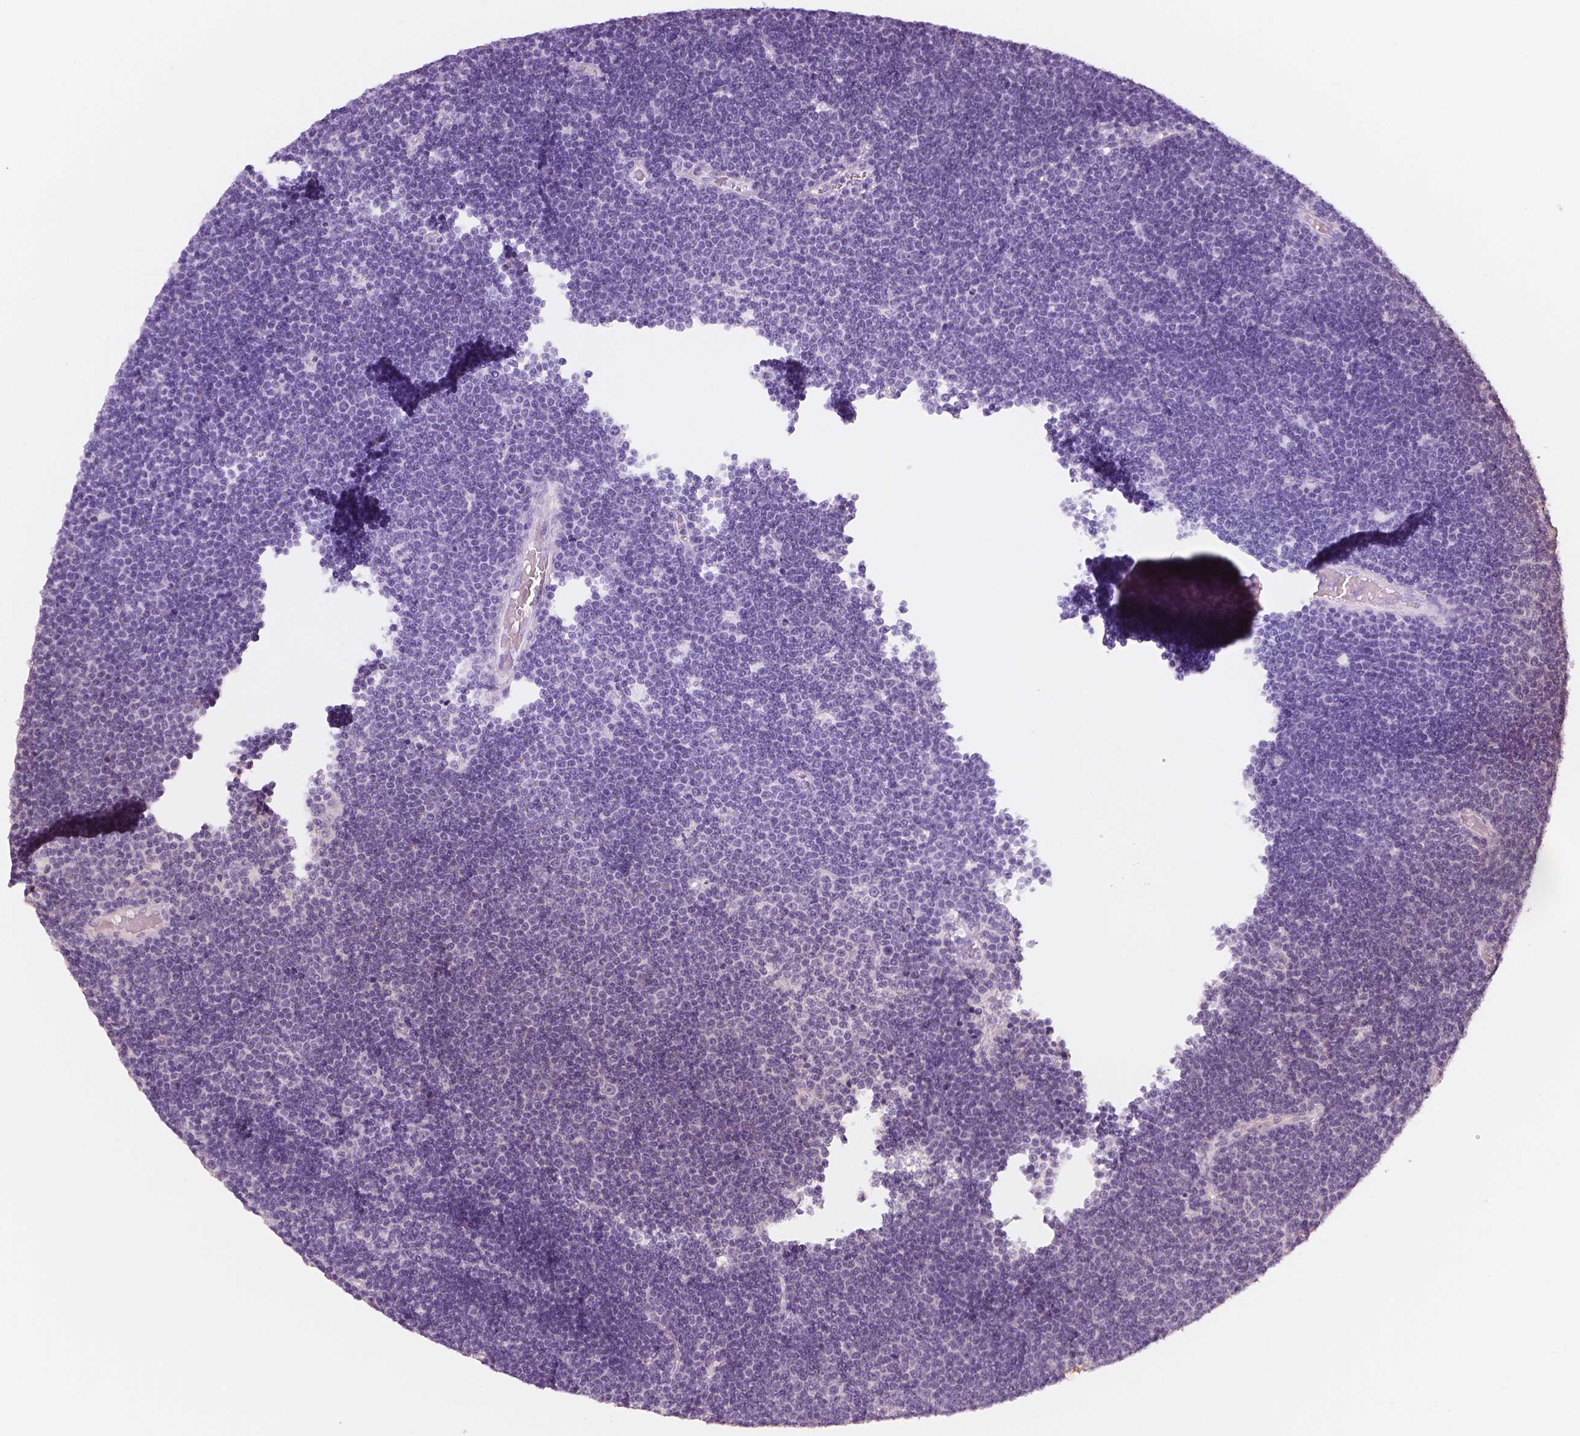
{"staining": {"intensity": "negative", "quantity": "none", "location": "none"}, "tissue": "lymphoma", "cell_type": "Tumor cells", "image_type": "cancer", "snomed": [{"axis": "morphology", "description": "Malignant lymphoma, non-Hodgkin's type, Low grade"}, {"axis": "topography", "description": "Brain"}], "caption": "IHC of lymphoma exhibits no staining in tumor cells. (Brightfield microscopy of DAB (3,3'-diaminobenzidine) immunohistochemistry (IHC) at high magnification).", "gene": "KIT", "patient": {"sex": "female", "age": 66}}